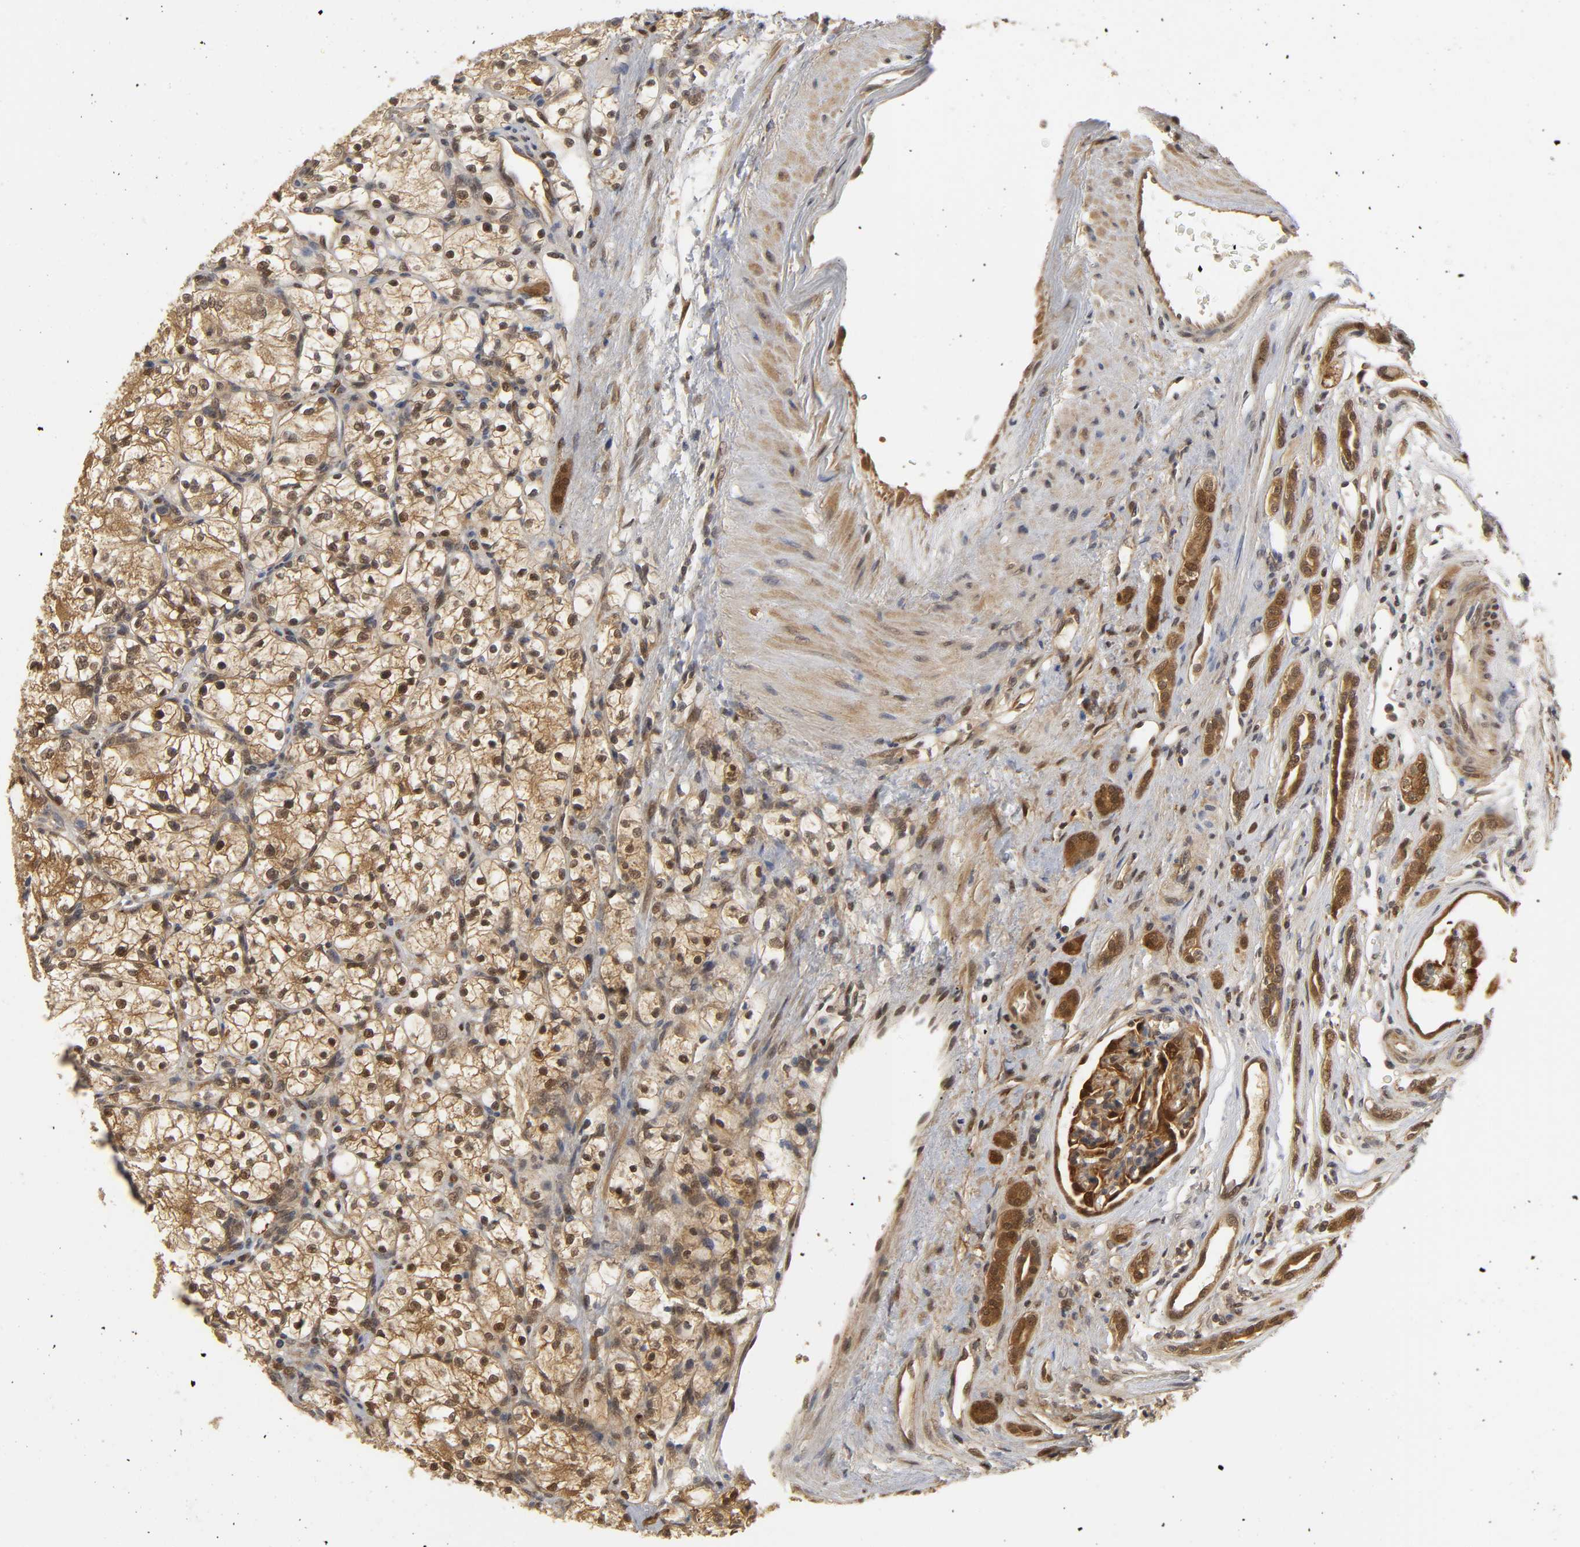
{"staining": {"intensity": "strong", "quantity": ">75%", "location": "cytoplasmic/membranous,nuclear"}, "tissue": "renal cancer", "cell_type": "Tumor cells", "image_type": "cancer", "snomed": [{"axis": "morphology", "description": "Adenocarcinoma, NOS"}, {"axis": "topography", "description": "Kidney"}], "caption": "Tumor cells exhibit strong cytoplasmic/membranous and nuclear staining in approximately >75% of cells in renal cancer (adenocarcinoma).", "gene": "PARK7", "patient": {"sex": "female", "age": 60}}